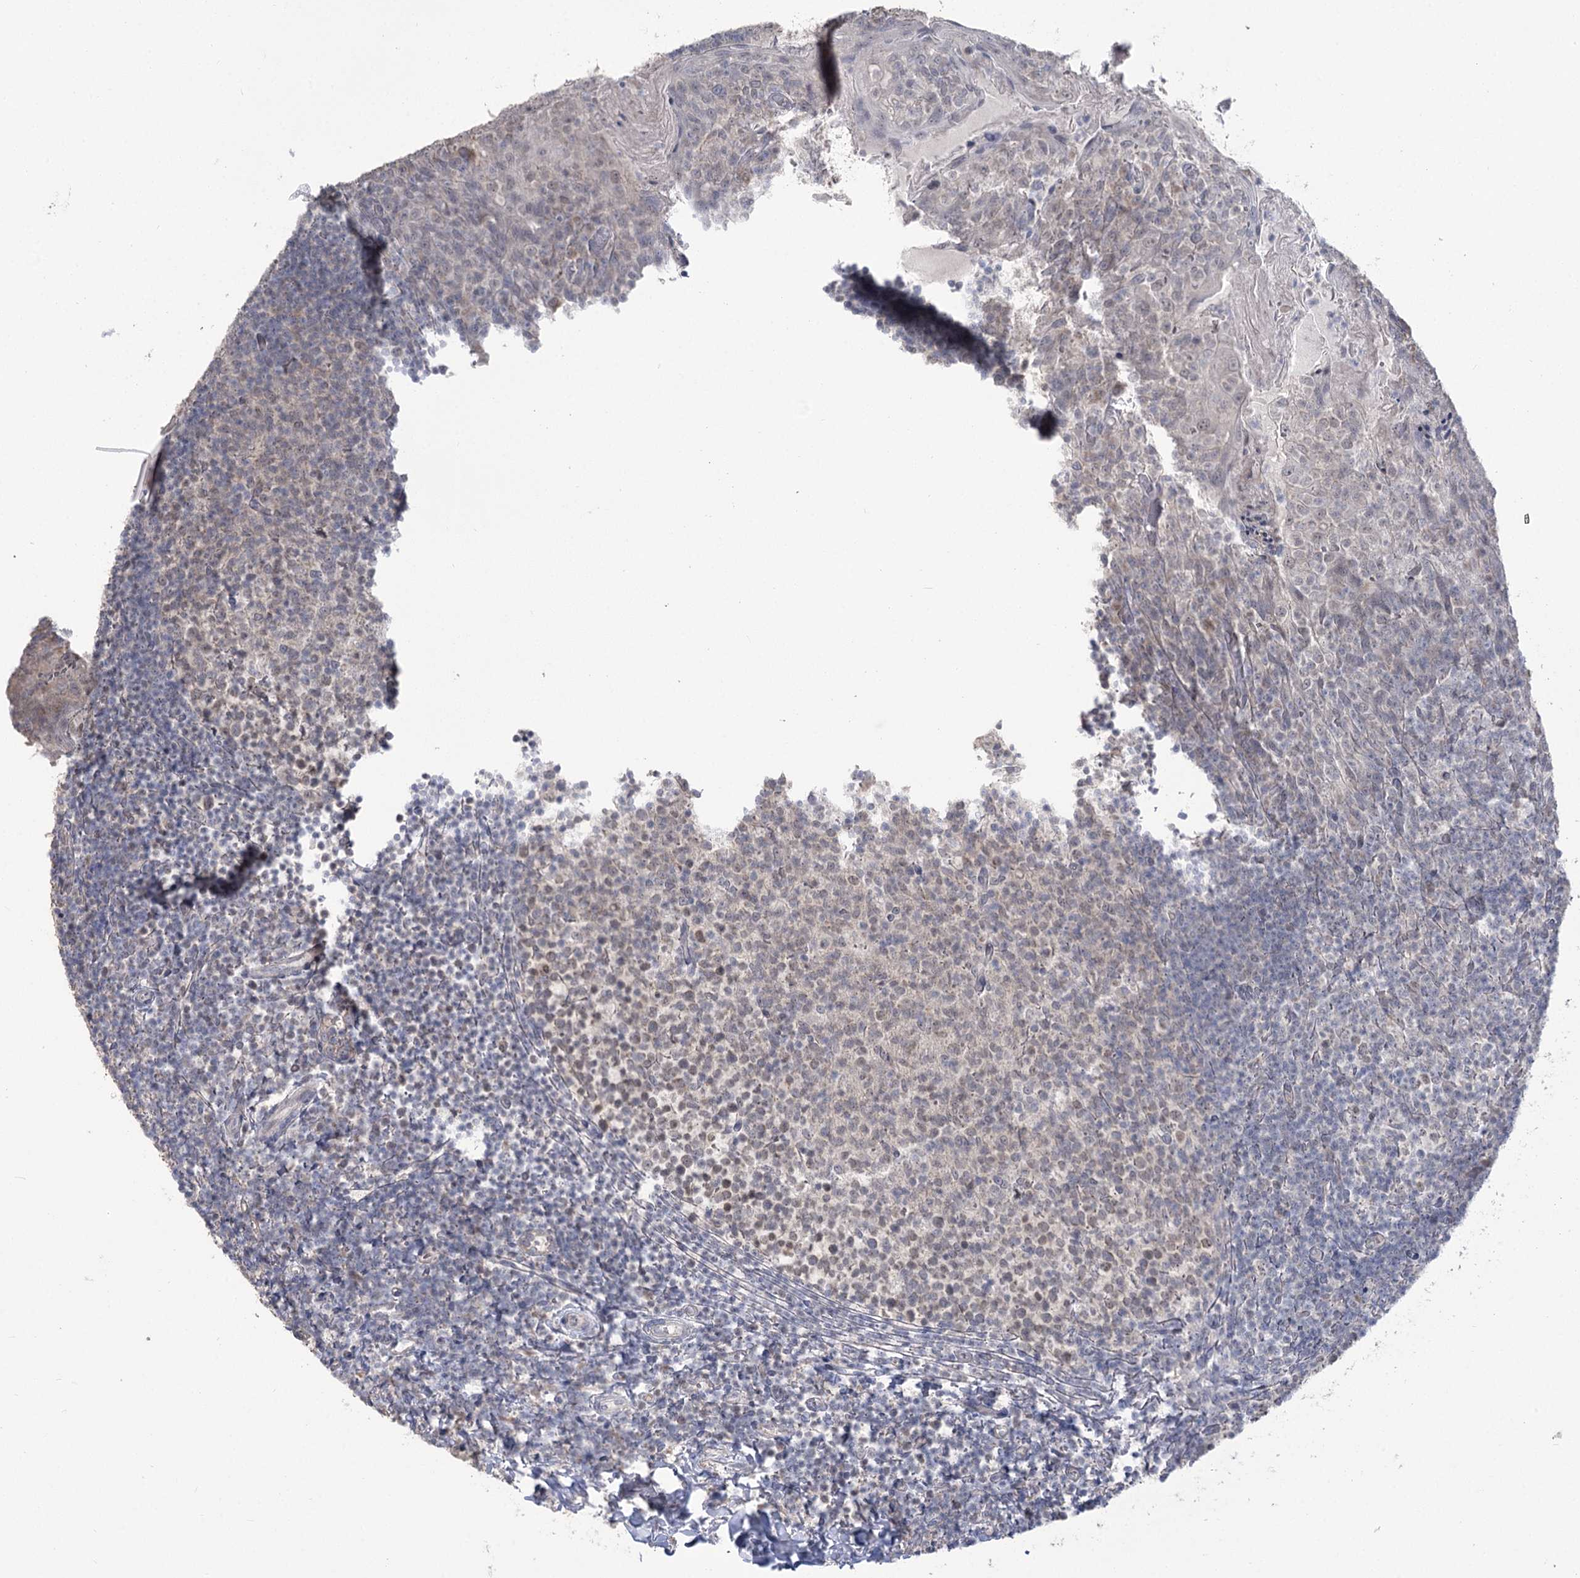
{"staining": {"intensity": "negative", "quantity": "none", "location": "none"}, "tissue": "tonsil", "cell_type": "Germinal center cells", "image_type": "normal", "snomed": [{"axis": "morphology", "description": "Normal tissue, NOS"}, {"axis": "topography", "description": "Tonsil"}], "caption": "Immunohistochemical staining of benign human tonsil exhibits no significant positivity in germinal center cells. (DAB (3,3'-diaminobenzidine) IHC visualized using brightfield microscopy, high magnification).", "gene": "PHYHIPL", "patient": {"sex": "female", "age": 10}}